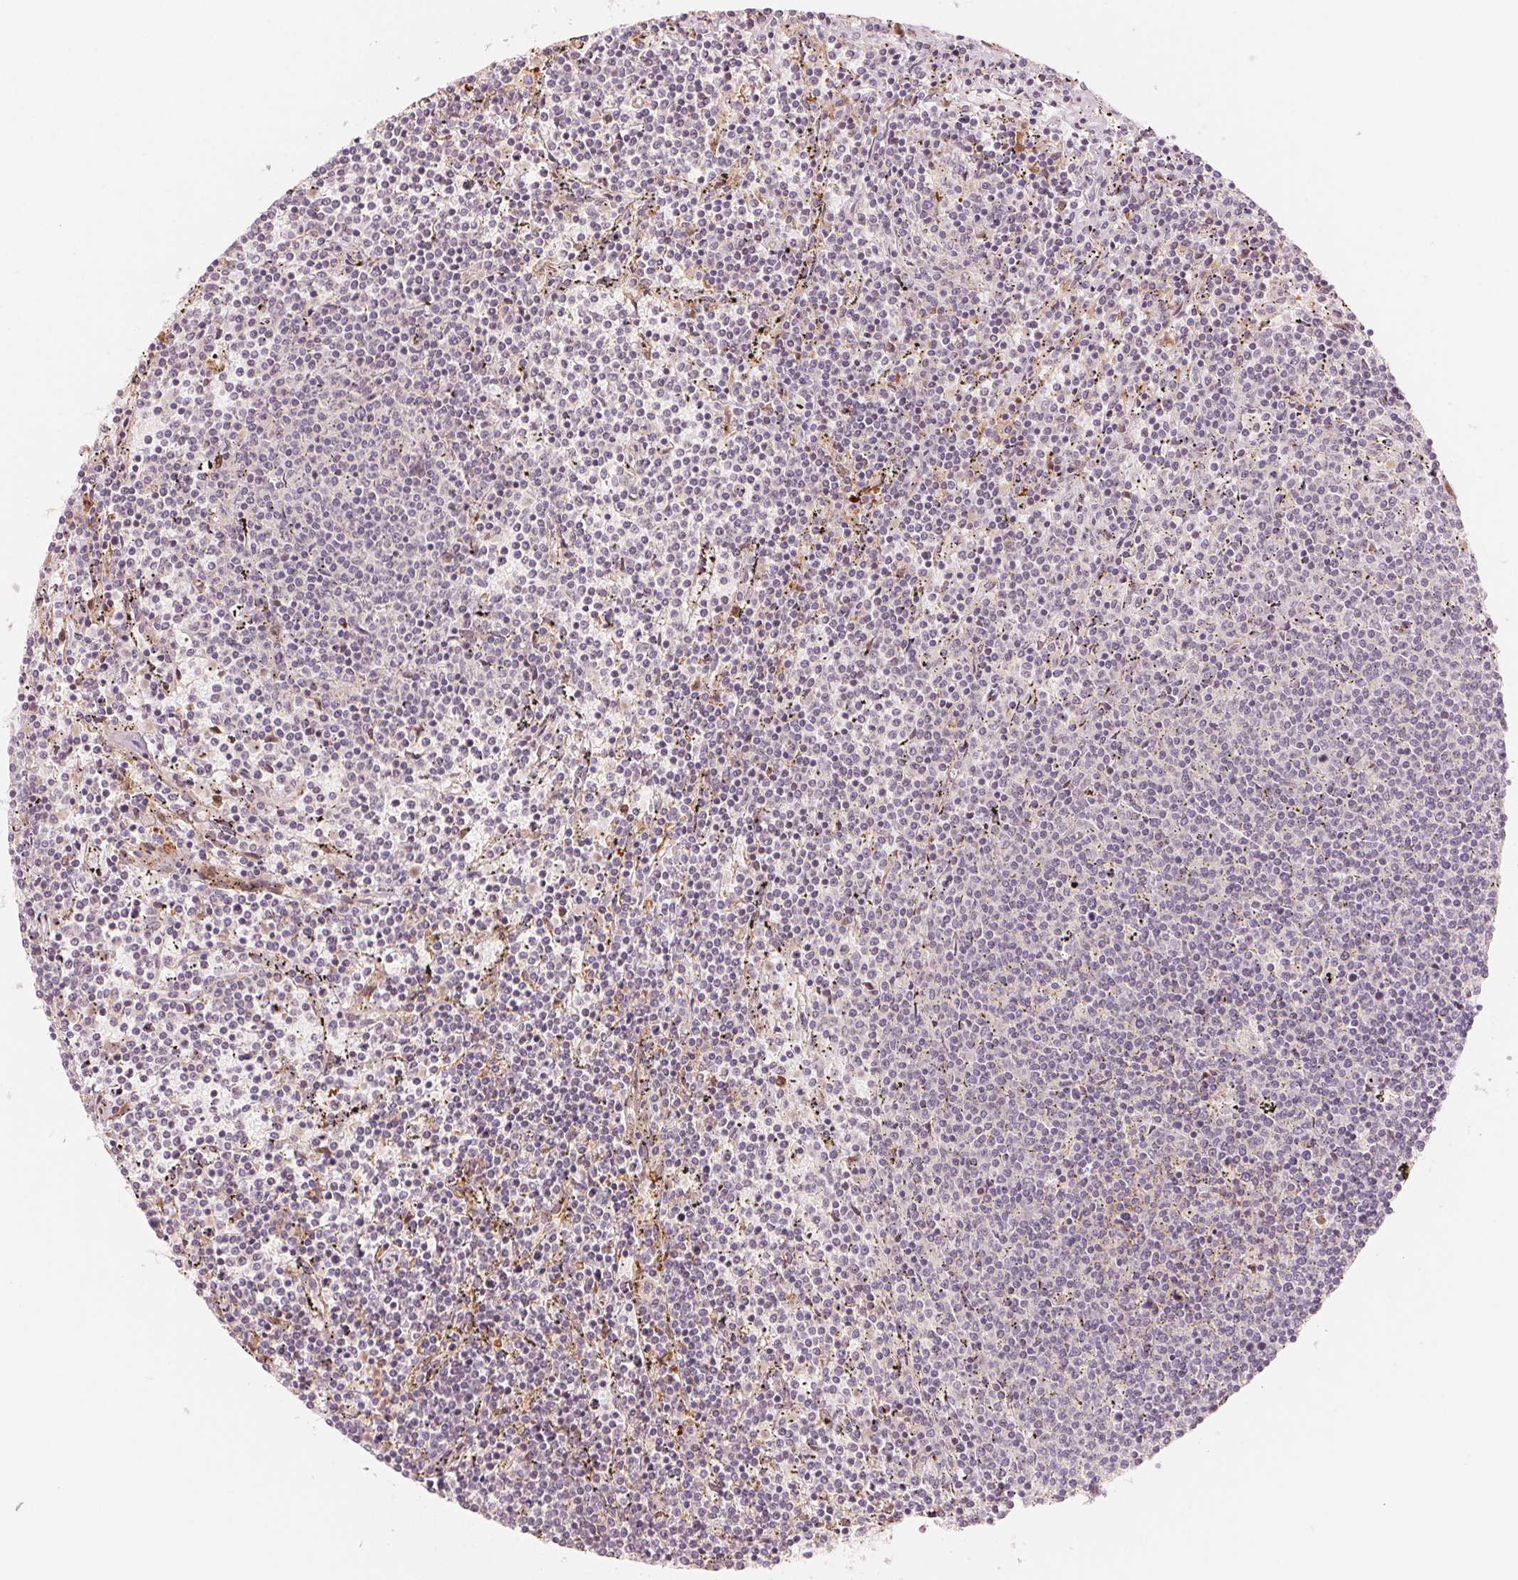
{"staining": {"intensity": "negative", "quantity": "none", "location": "none"}, "tissue": "lymphoma", "cell_type": "Tumor cells", "image_type": "cancer", "snomed": [{"axis": "morphology", "description": "Malignant lymphoma, non-Hodgkin's type, Low grade"}, {"axis": "topography", "description": "Spleen"}], "caption": "IHC image of neoplastic tissue: human lymphoma stained with DAB (3,3'-diaminobenzidine) displays no significant protein positivity in tumor cells.", "gene": "SLC17A4", "patient": {"sex": "female", "age": 50}}